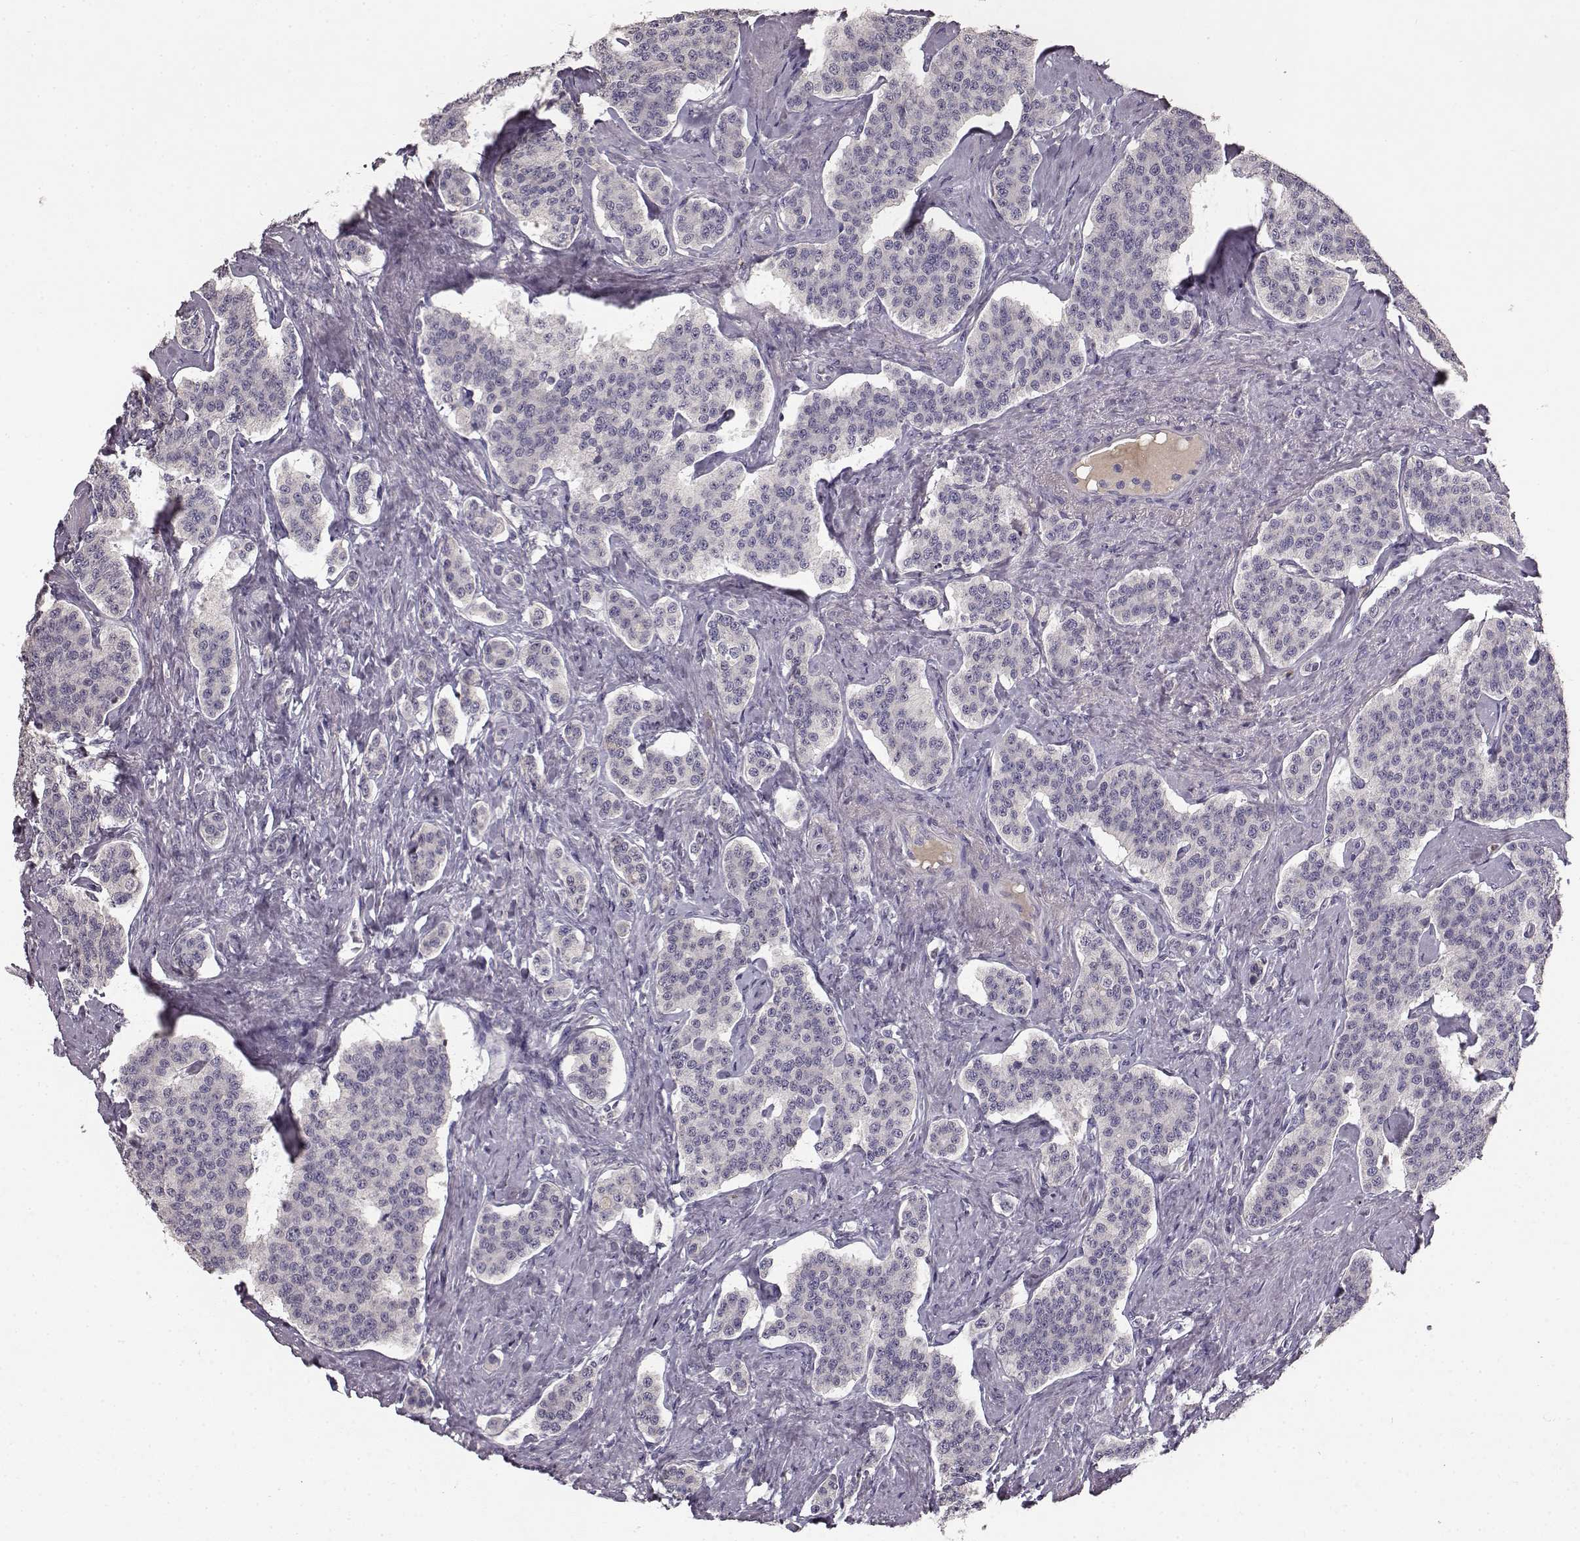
{"staining": {"intensity": "negative", "quantity": "none", "location": "none"}, "tissue": "carcinoid", "cell_type": "Tumor cells", "image_type": "cancer", "snomed": [{"axis": "morphology", "description": "Carcinoid, malignant, NOS"}, {"axis": "topography", "description": "Small intestine"}], "caption": "The immunohistochemistry image has no significant positivity in tumor cells of carcinoid tissue.", "gene": "YJEFN3", "patient": {"sex": "female", "age": 58}}